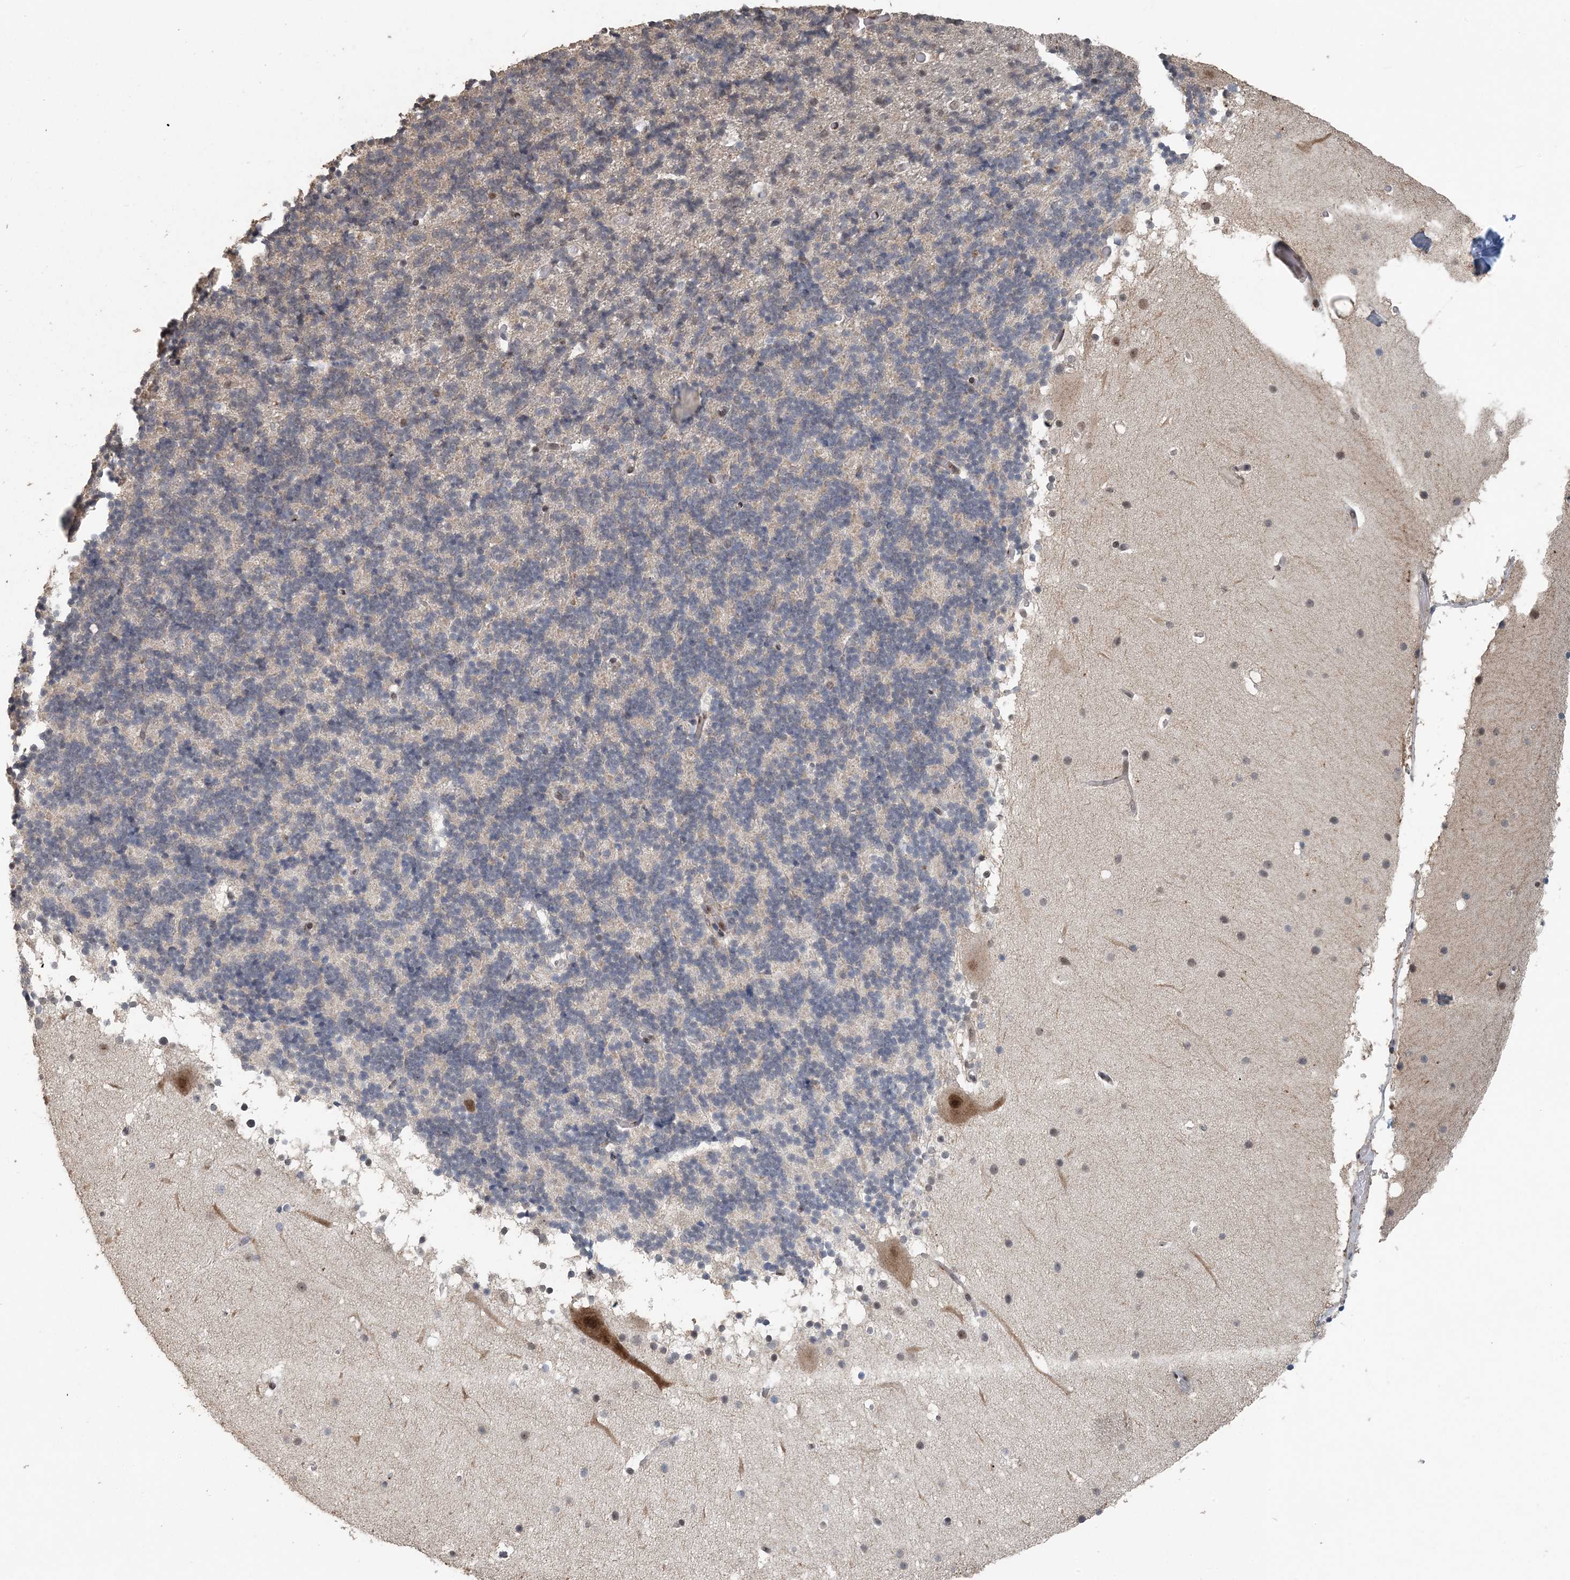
{"staining": {"intensity": "negative", "quantity": "none", "location": "none"}, "tissue": "cerebellum", "cell_type": "Cells in granular layer", "image_type": "normal", "snomed": [{"axis": "morphology", "description": "Normal tissue, NOS"}, {"axis": "topography", "description": "Cerebellum"}], "caption": "Immunohistochemistry (IHC) image of normal cerebellum stained for a protein (brown), which displays no positivity in cells in granular layer.", "gene": "MBD2", "patient": {"sex": "male", "age": 57}}